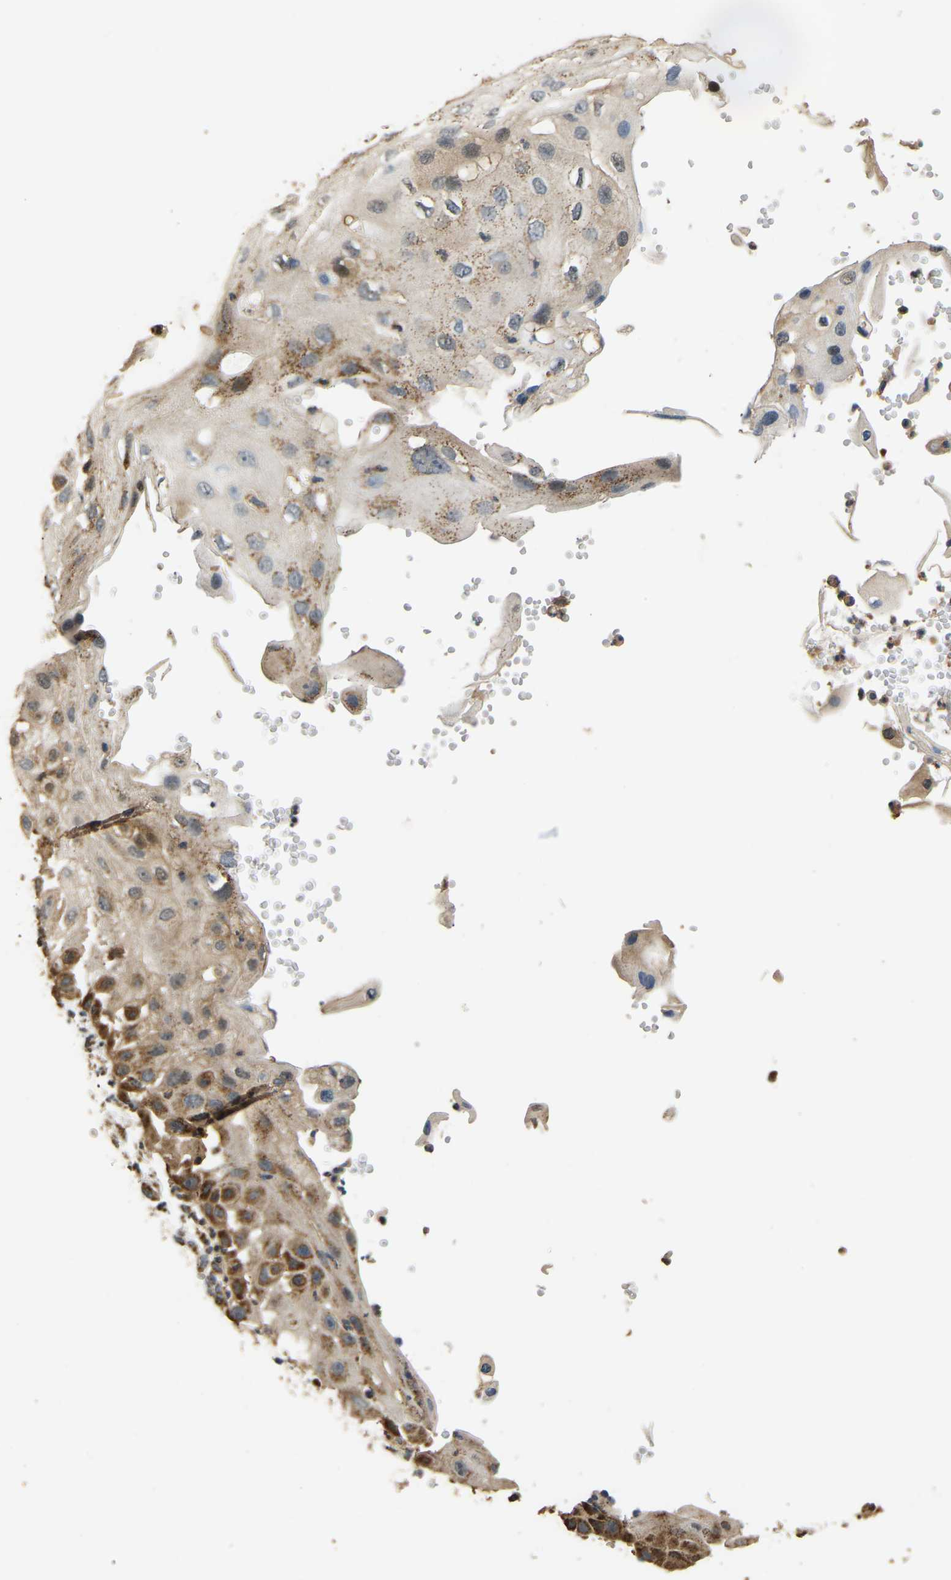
{"staining": {"intensity": "moderate", "quantity": "25%-75%", "location": "cytoplasmic/membranous"}, "tissue": "skin cancer", "cell_type": "Tumor cells", "image_type": "cancer", "snomed": [{"axis": "morphology", "description": "Squamous cell carcinoma, NOS"}, {"axis": "topography", "description": "Skin"}], "caption": "DAB (3,3'-diaminobenzidine) immunohistochemical staining of human squamous cell carcinoma (skin) shows moderate cytoplasmic/membranous protein staining in approximately 25%-75% of tumor cells.", "gene": "TUFM", "patient": {"sex": "female", "age": 44}}